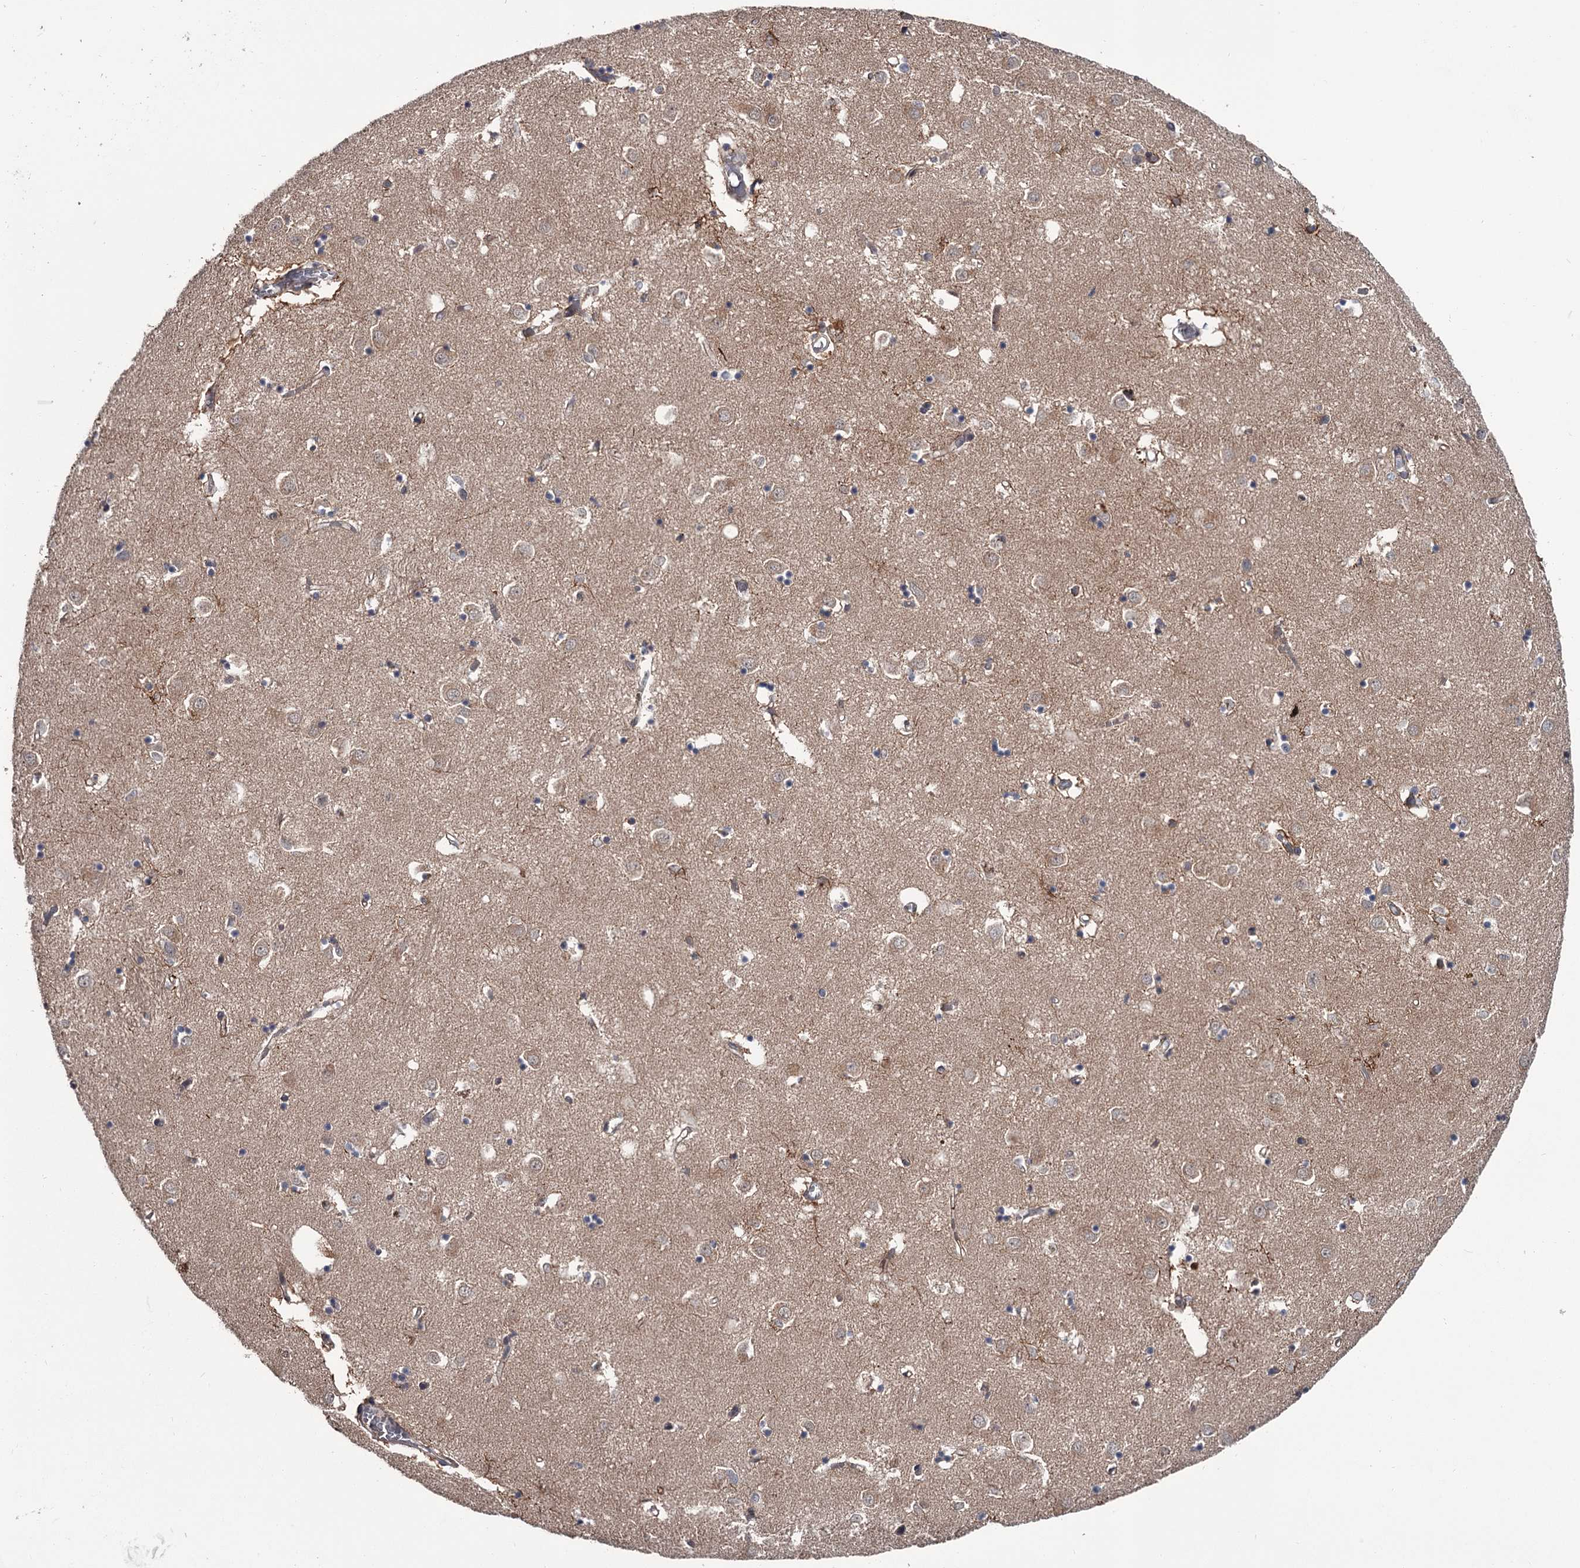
{"staining": {"intensity": "weak", "quantity": "<25%", "location": "cytoplasmic/membranous"}, "tissue": "caudate", "cell_type": "Glial cells", "image_type": "normal", "snomed": [{"axis": "morphology", "description": "Normal tissue, NOS"}, {"axis": "topography", "description": "Lateral ventricle wall"}], "caption": "Immunohistochemistry (IHC) of unremarkable human caudate displays no staining in glial cells.", "gene": "DAO", "patient": {"sex": "male", "age": 70}}